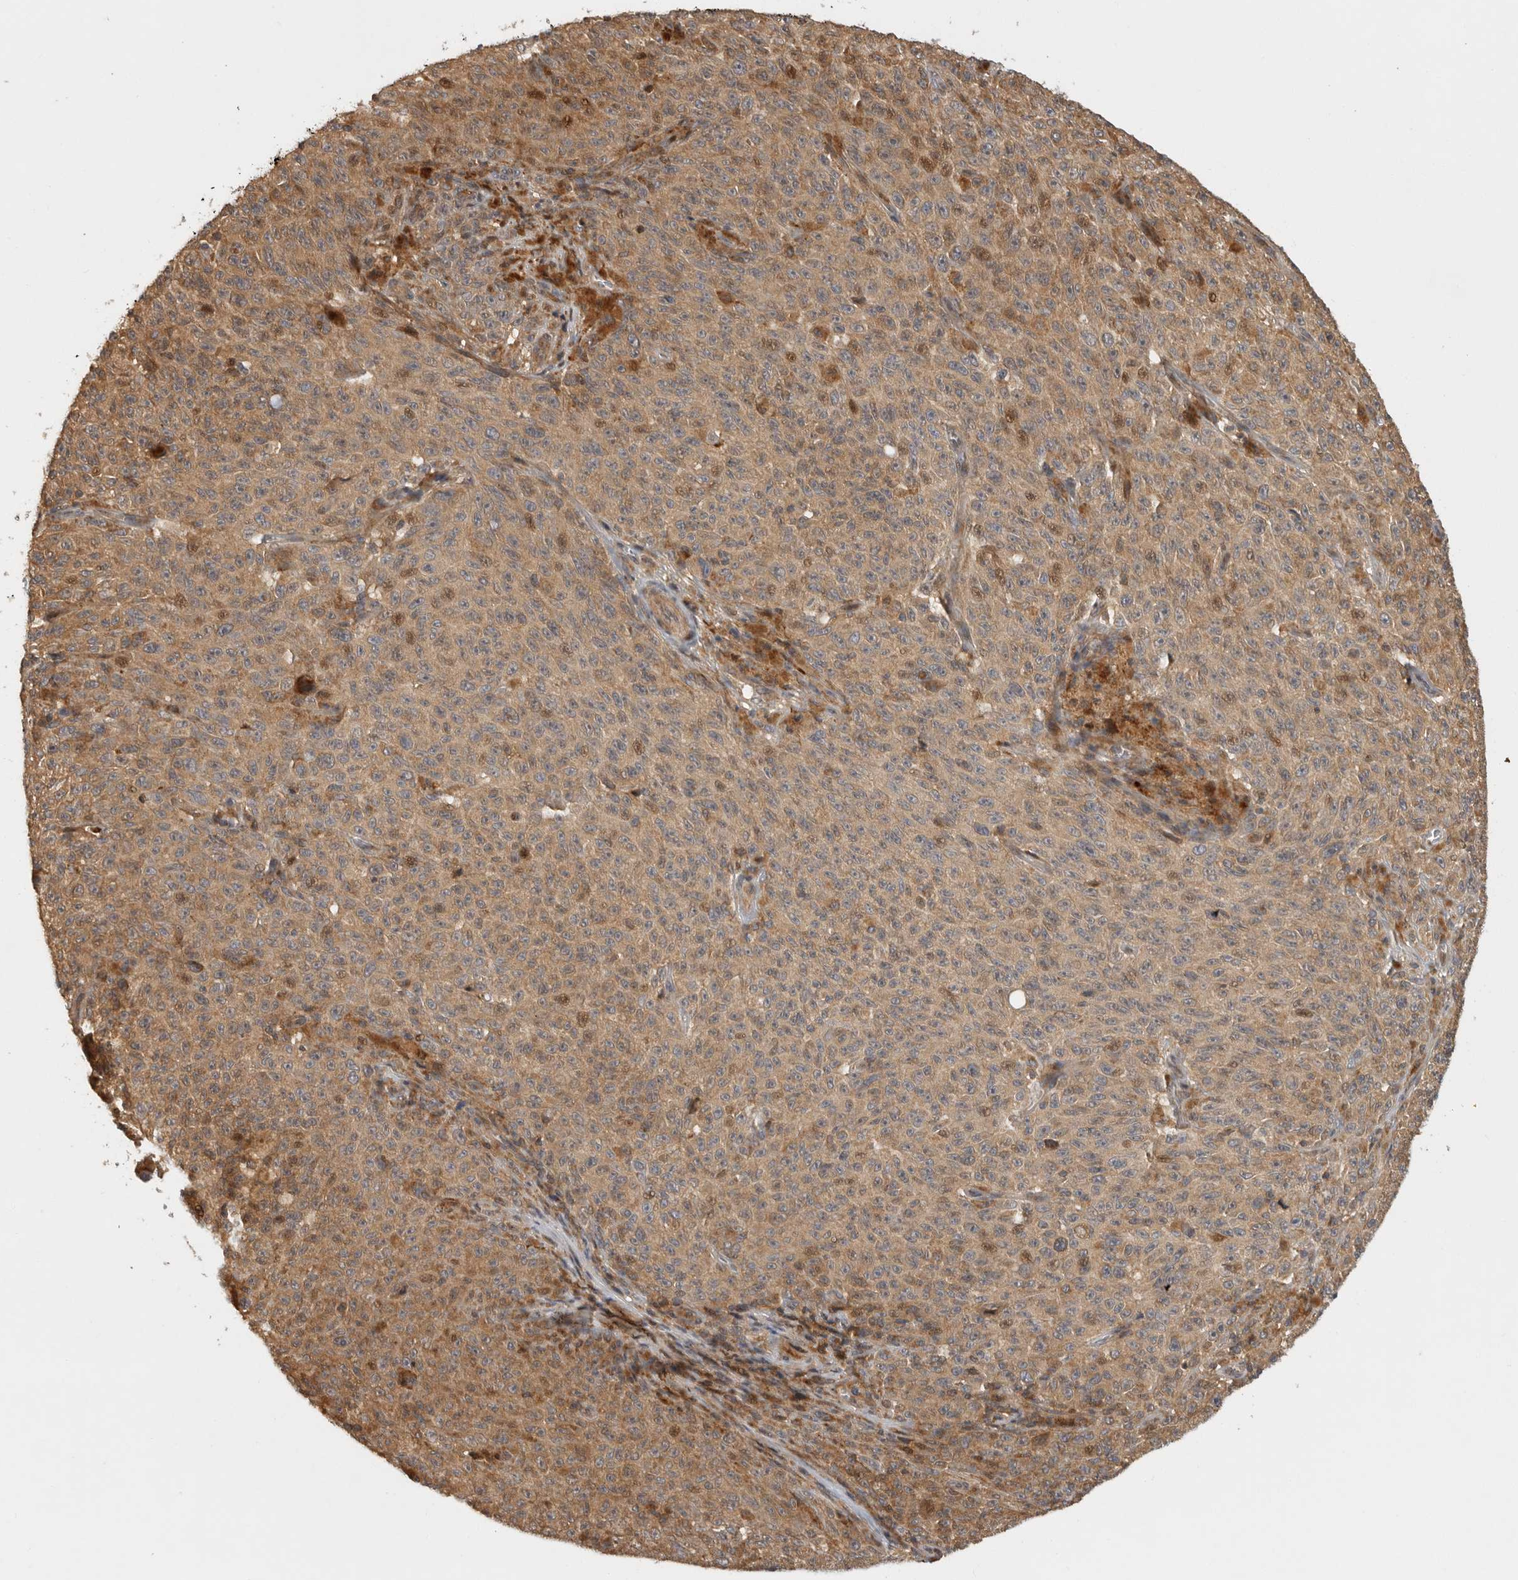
{"staining": {"intensity": "moderate", "quantity": ">75%", "location": "cytoplasmic/membranous,nuclear"}, "tissue": "melanoma", "cell_type": "Tumor cells", "image_type": "cancer", "snomed": [{"axis": "morphology", "description": "Malignant melanoma, NOS"}, {"axis": "topography", "description": "Skin"}], "caption": "Protein staining by immunohistochemistry (IHC) reveals moderate cytoplasmic/membranous and nuclear staining in about >75% of tumor cells in malignant melanoma.", "gene": "SWT1", "patient": {"sex": "female", "age": 82}}